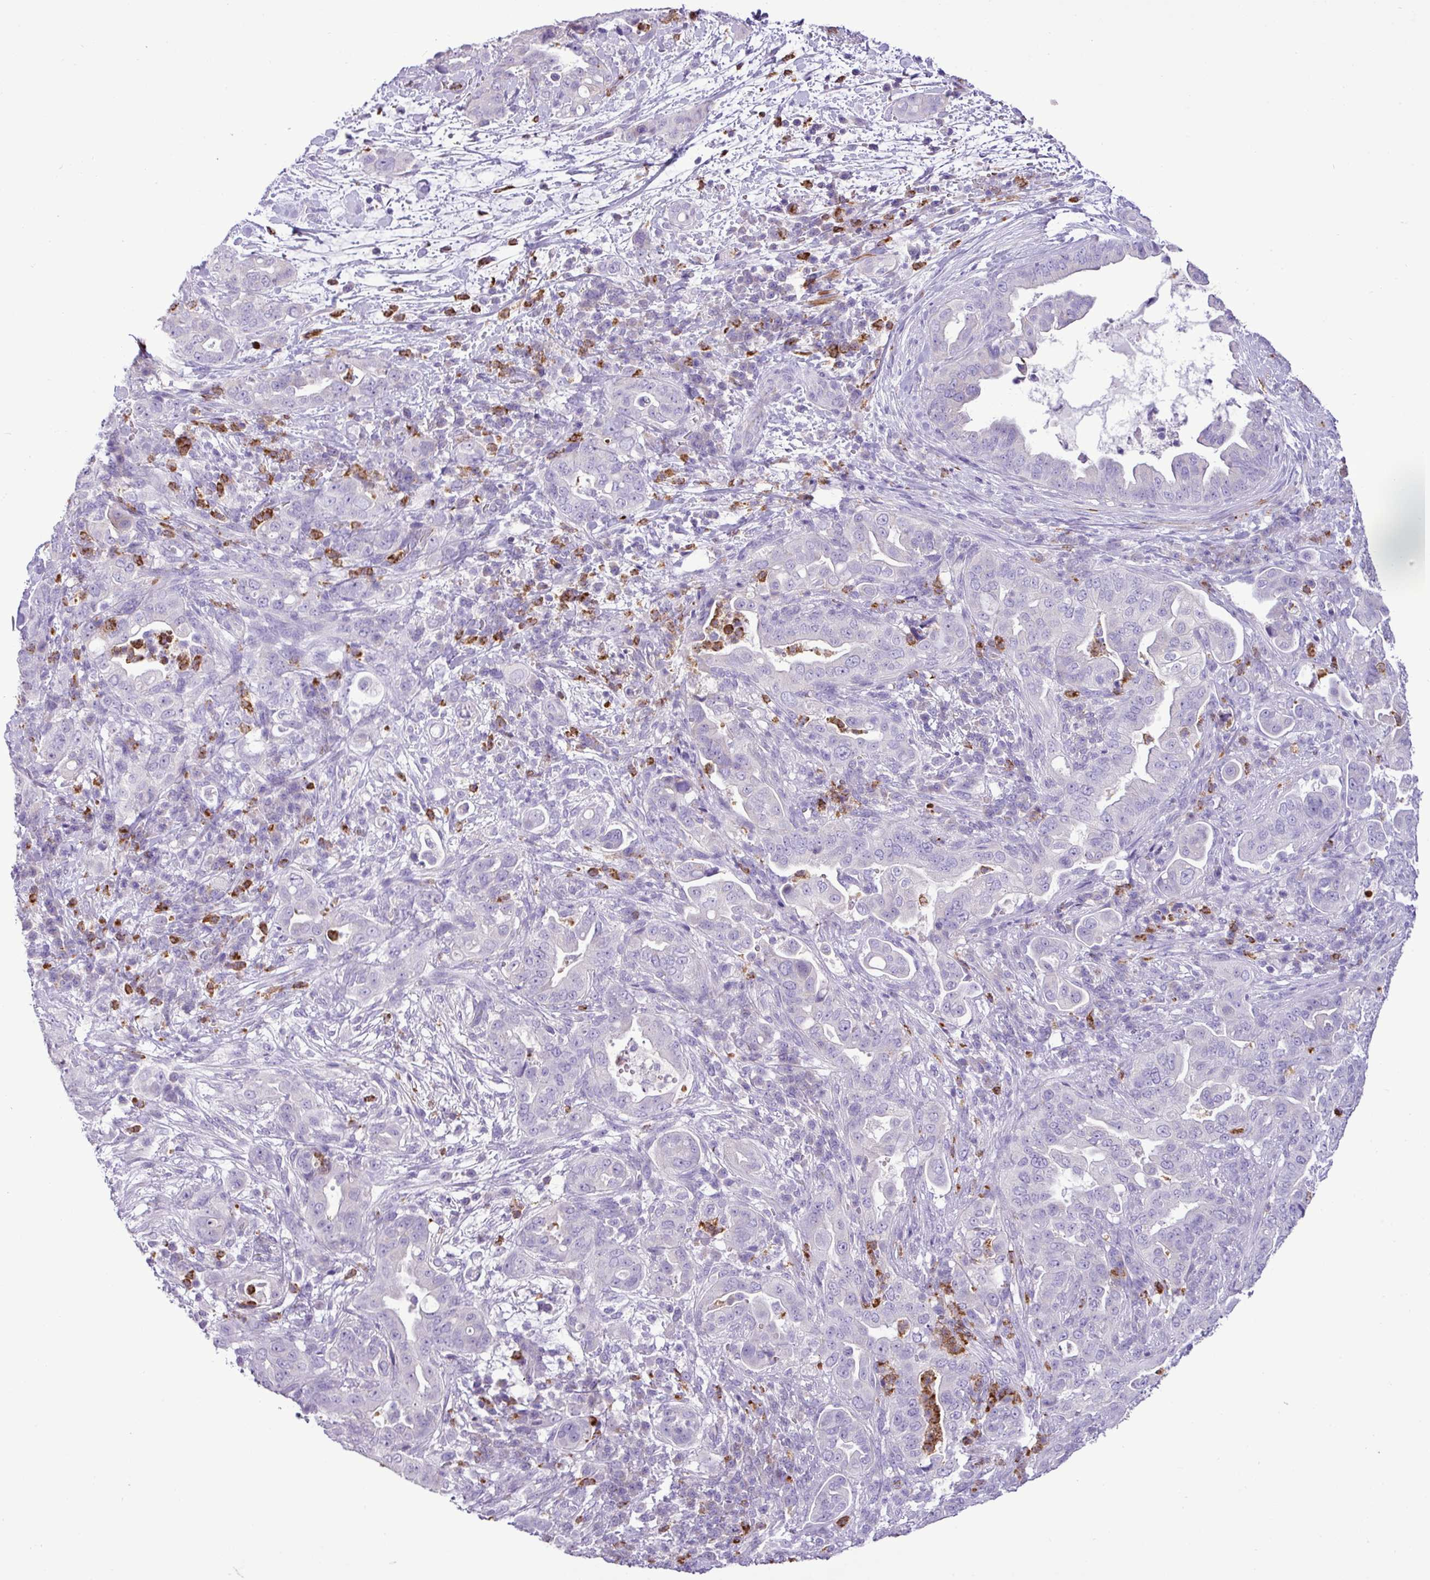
{"staining": {"intensity": "negative", "quantity": "none", "location": "none"}, "tissue": "pancreatic cancer", "cell_type": "Tumor cells", "image_type": "cancer", "snomed": [{"axis": "morphology", "description": "Normal tissue, NOS"}, {"axis": "morphology", "description": "Adenocarcinoma, NOS"}, {"axis": "topography", "description": "Lymph node"}, {"axis": "topography", "description": "Pancreas"}], "caption": "DAB (3,3'-diaminobenzidine) immunohistochemical staining of pancreatic cancer (adenocarcinoma) displays no significant expression in tumor cells. (Brightfield microscopy of DAB (3,3'-diaminobenzidine) IHC at high magnification).", "gene": "ZSCAN5A", "patient": {"sex": "female", "age": 67}}